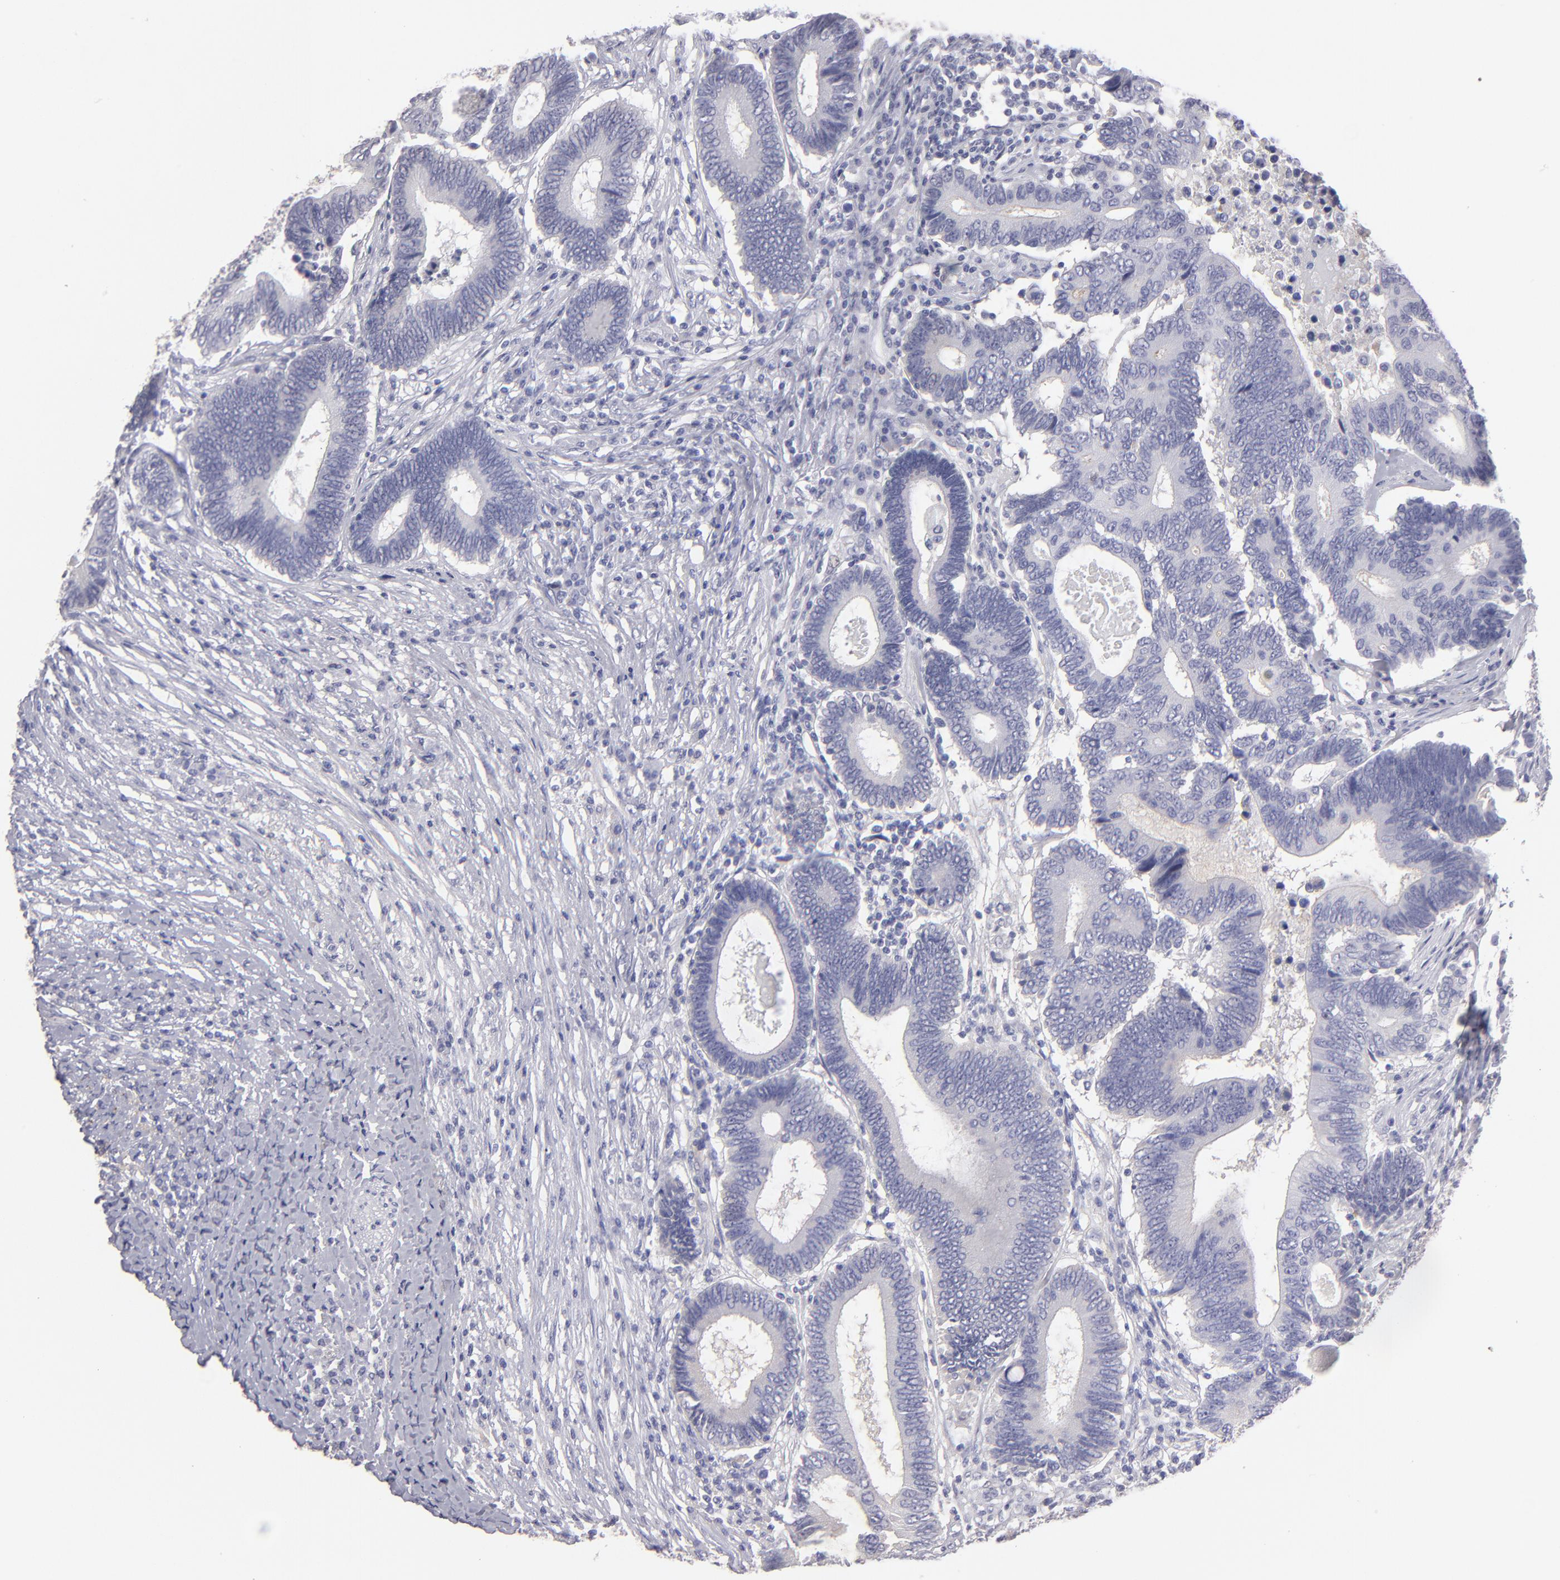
{"staining": {"intensity": "negative", "quantity": "none", "location": "none"}, "tissue": "colorectal cancer", "cell_type": "Tumor cells", "image_type": "cancer", "snomed": [{"axis": "morphology", "description": "Adenocarcinoma, NOS"}, {"axis": "topography", "description": "Colon"}], "caption": "Protein analysis of colorectal cancer exhibits no significant positivity in tumor cells. The staining was performed using DAB (3,3'-diaminobenzidine) to visualize the protein expression in brown, while the nuclei were stained in blue with hematoxylin (Magnification: 20x).", "gene": "ABCC4", "patient": {"sex": "female", "age": 78}}